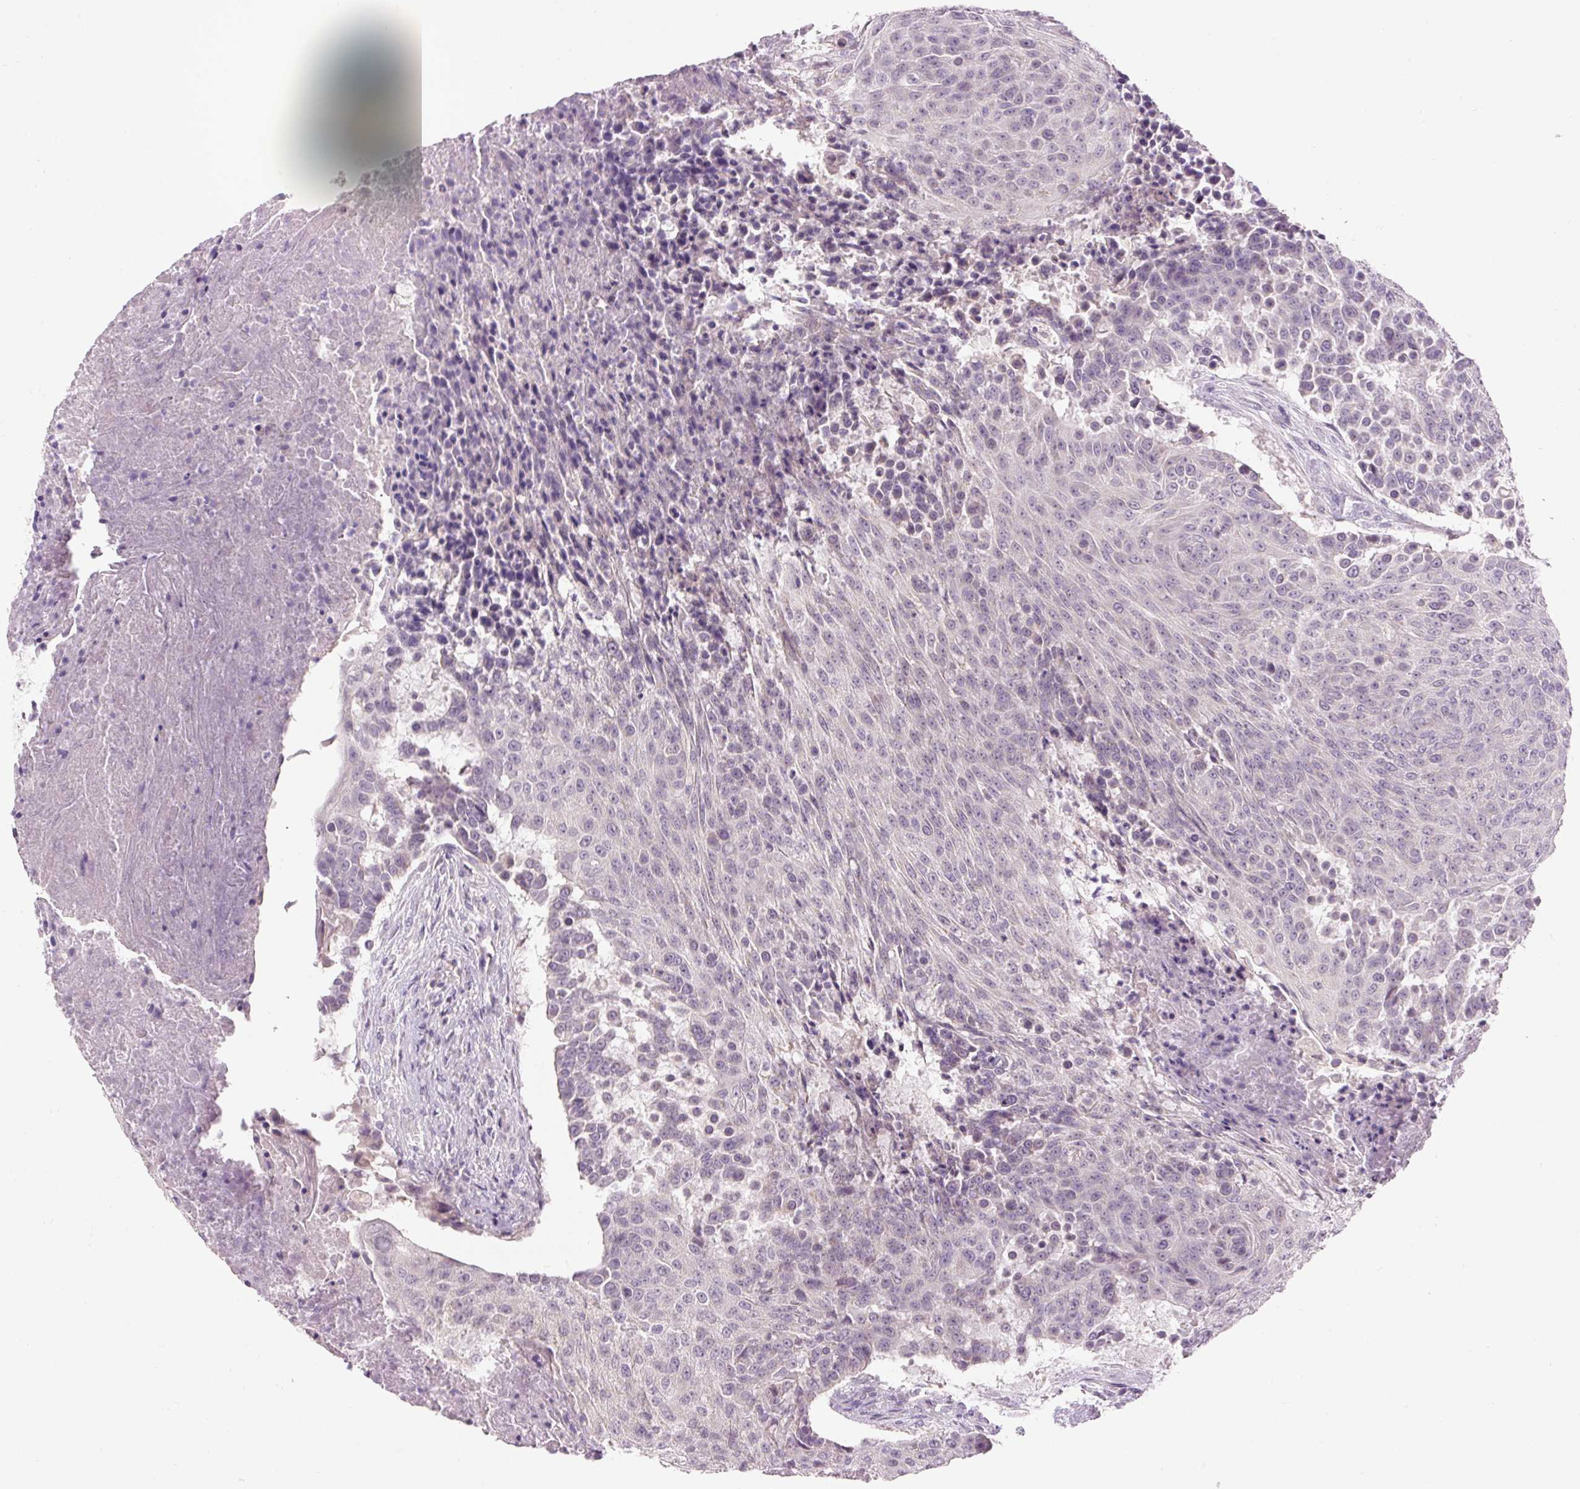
{"staining": {"intensity": "negative", "quantity": "none", "location": "none"}, "tissue": "urothelial cancer", "cell_type": "Tumor cells", "image_type": "cancer", "snomed": [{"axis": "morphology", "description": "Urothelial carcinoma, High grade"}, {"axis": "topography", "description": "Urinary bladder"}], "caption": "This is a image of IHC staining of high-grade urothelial carcinoma, which shows no positivity in tumor cells.", "gene": "FABP7", "patient": {"sex": "female", "age": 63}}